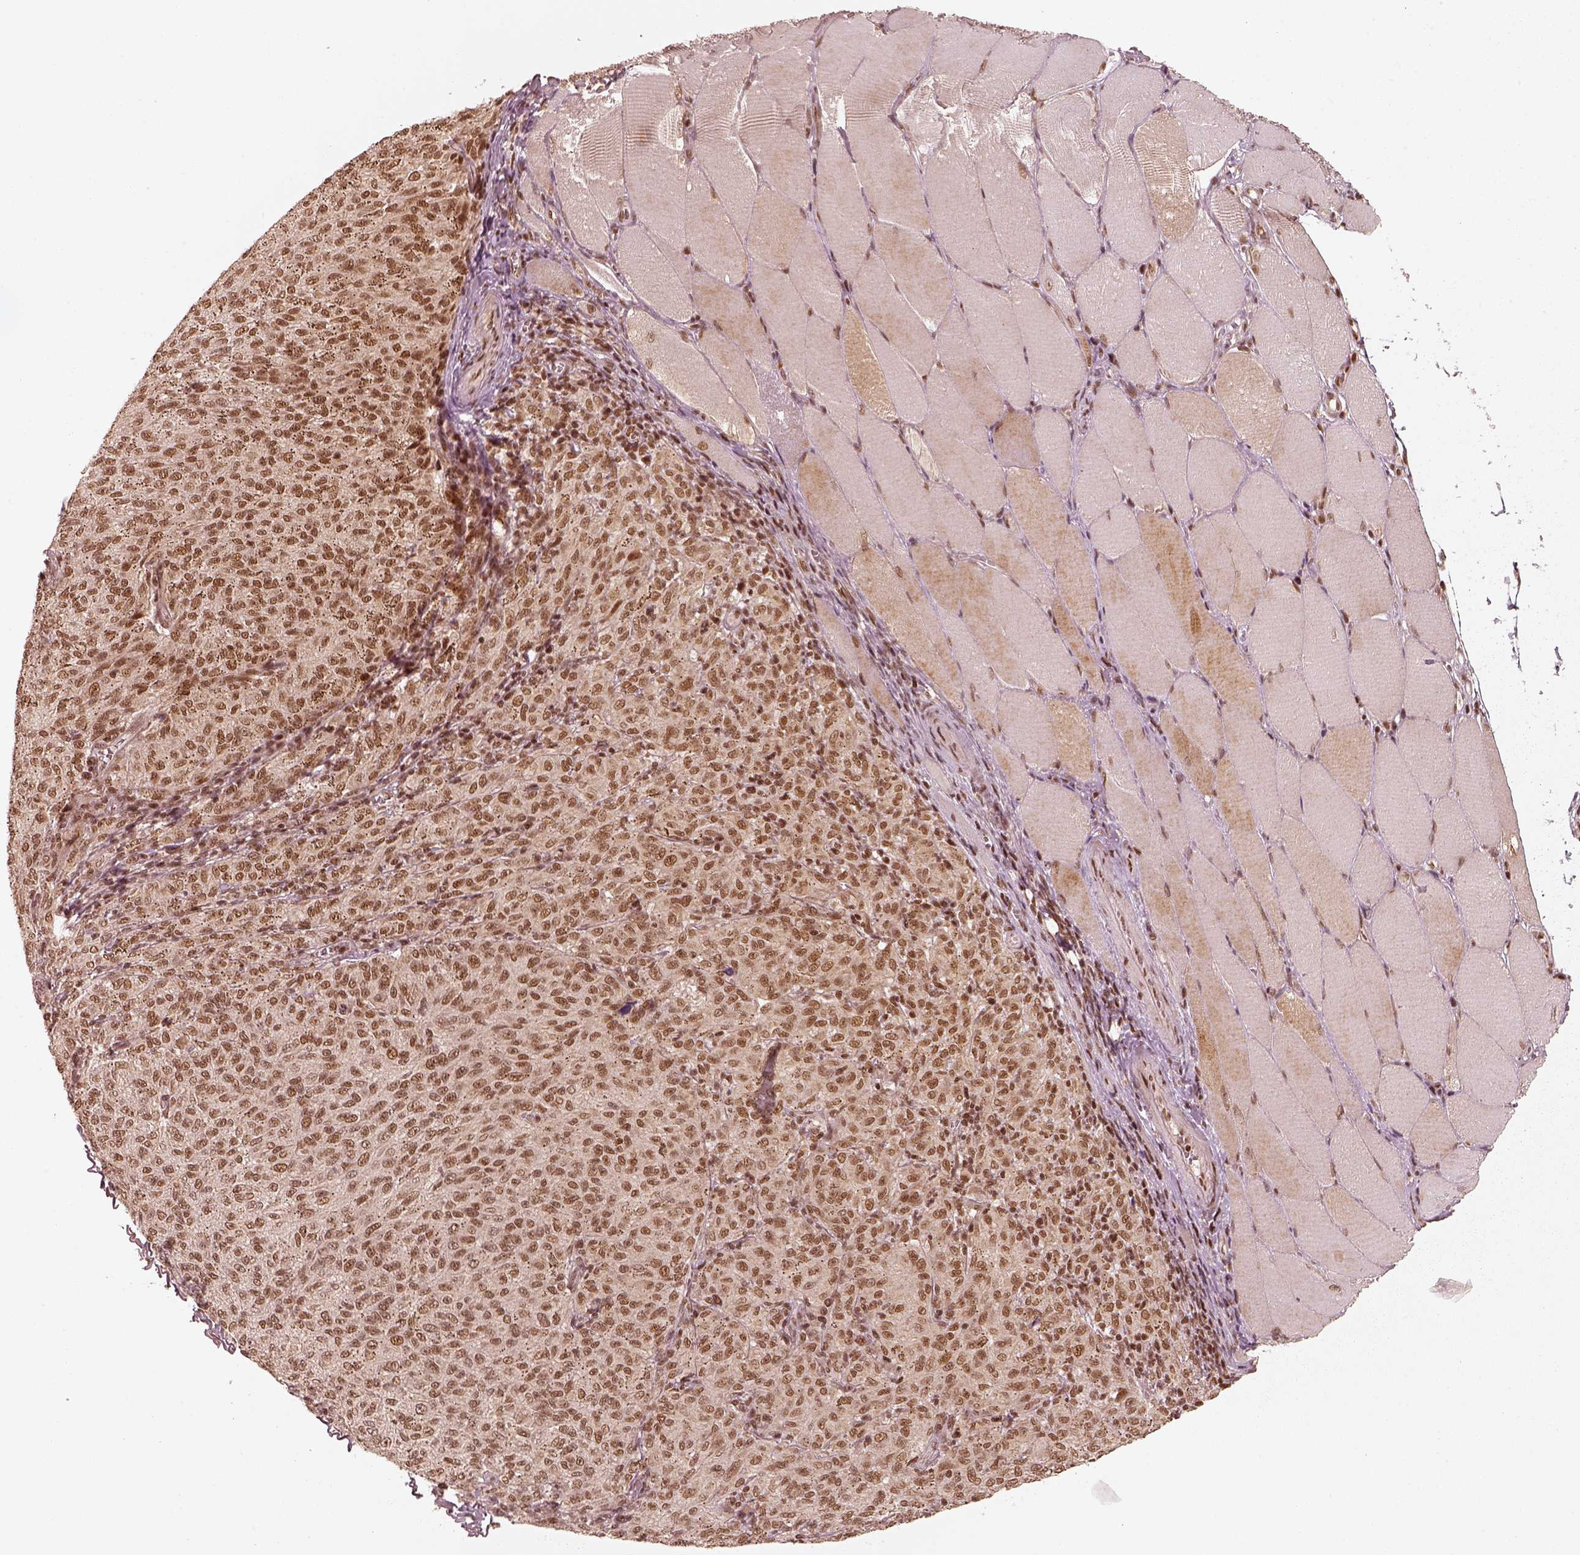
{"staining": {"intensity": "moderate", "quantity": "25%-75%", "location": "nuclear"}, "tissue": "melanoma", "cell_type": "Tumor cells", "image_type": "cancer", "snomed": [{"axis": "morphology", "description": "Malignant melanoma, NOS"}, {"axis": "topography", "description": "Skin"}], "caption": "The image reveals immunohistochemical staining of malignant melanoma. There is moderate nuclear expression is present in approximately 25%-75% of tumor cells. The staining was performed using DAB to visualize the protein expression in brown, while the nuclei were stained in blue with hematoxylin (Magnification: 20x).", "gene": "GMEB2", "patient": {"sex": "female", "age": 72}}